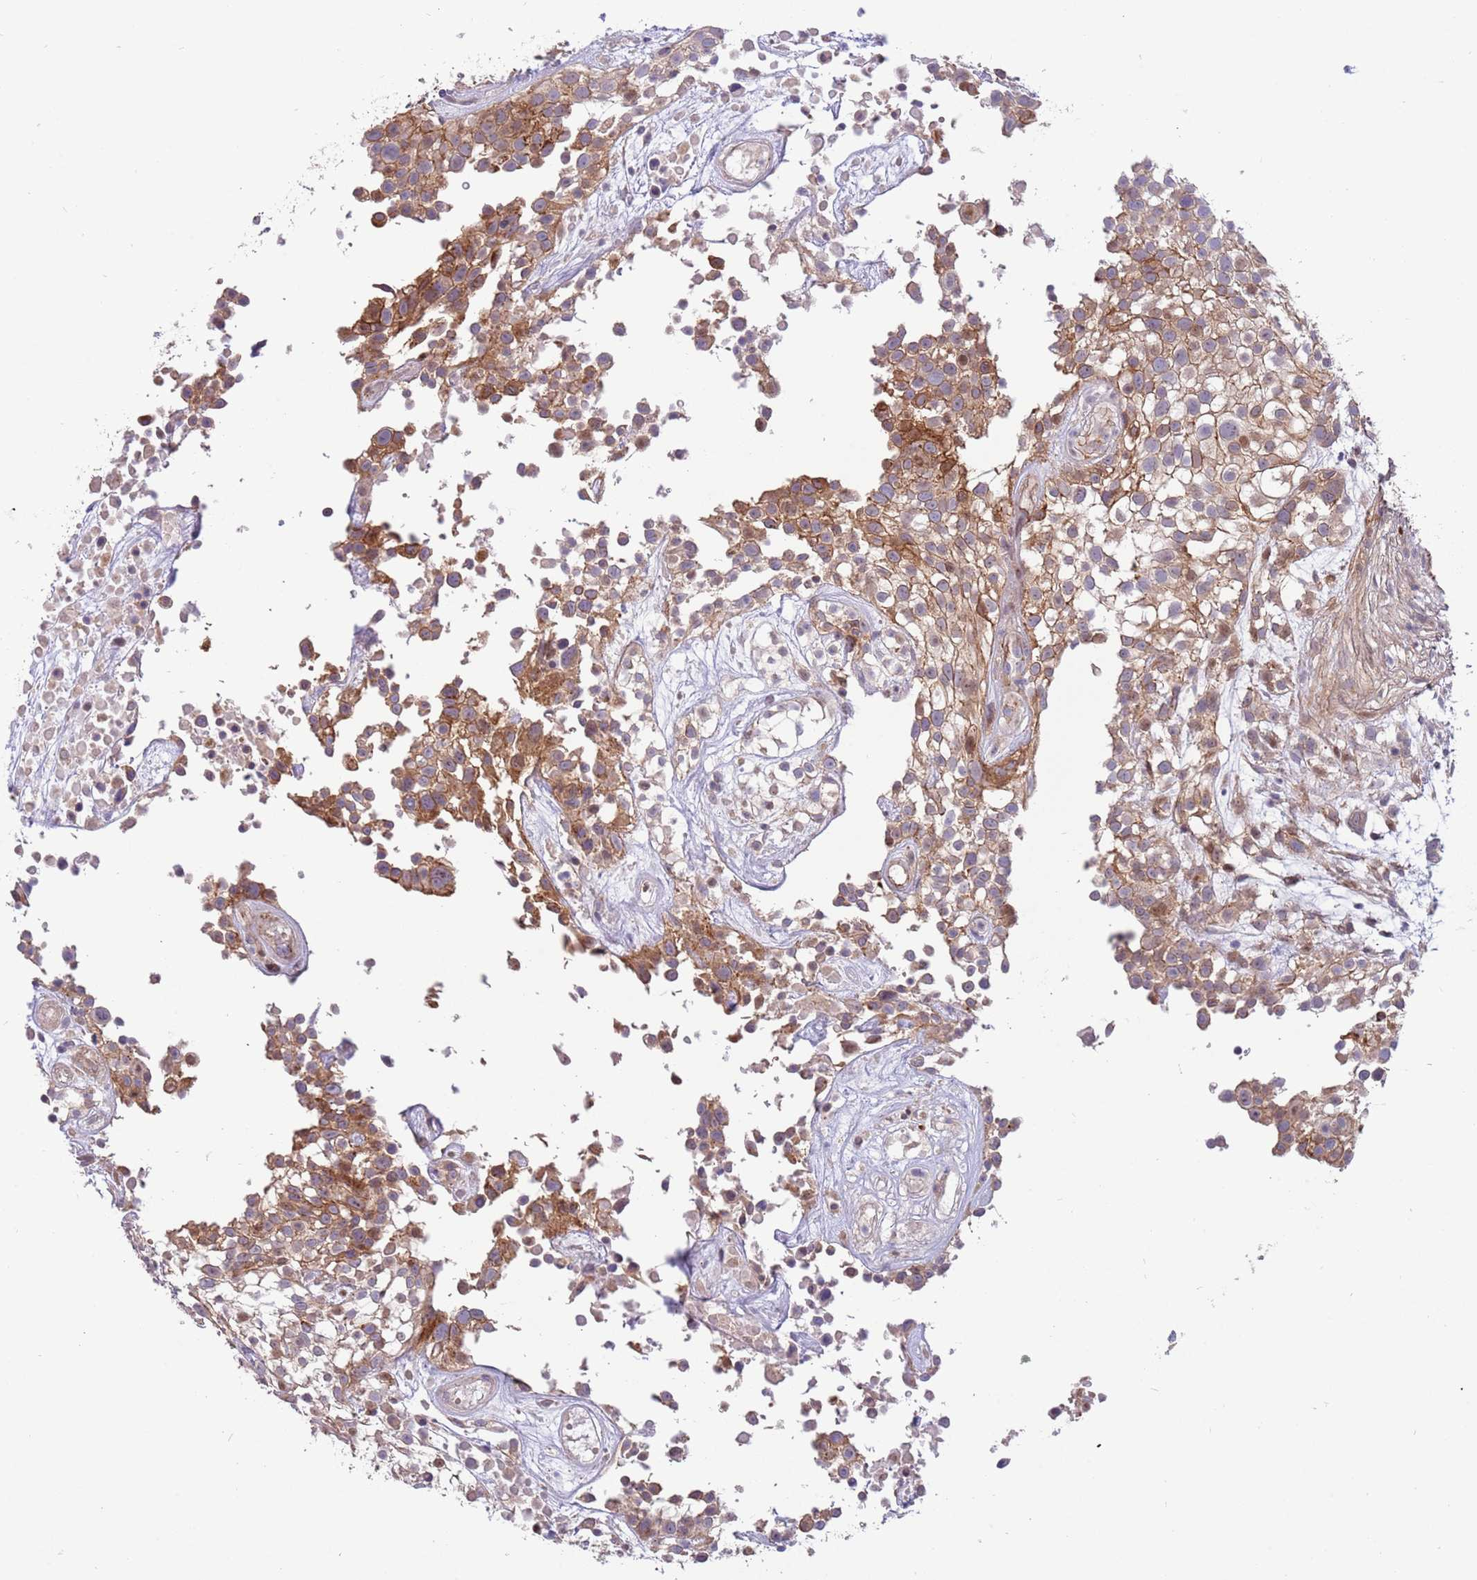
{"staining": {"intensity": "moderate", "quantity": ">75%", "location": "cytoplasmic/membranous"}, "tissue": "urothelial cancer", "cell_type": "Tumor cells", "image_type": "cancer", "snomed": [{"axis": "morphology", "description": "Urothelial carcinoma, High grade"}, {"axis": "topography", "description": "Urinary bladder"}], "caption": "Moderate cytoplasmic/membranous staining is appreciated in about >75% of tumor cells in high-grade urothelial carcinoma.", "gene": "ITGB6", "patient": {"sex": "male", "age": 56}}